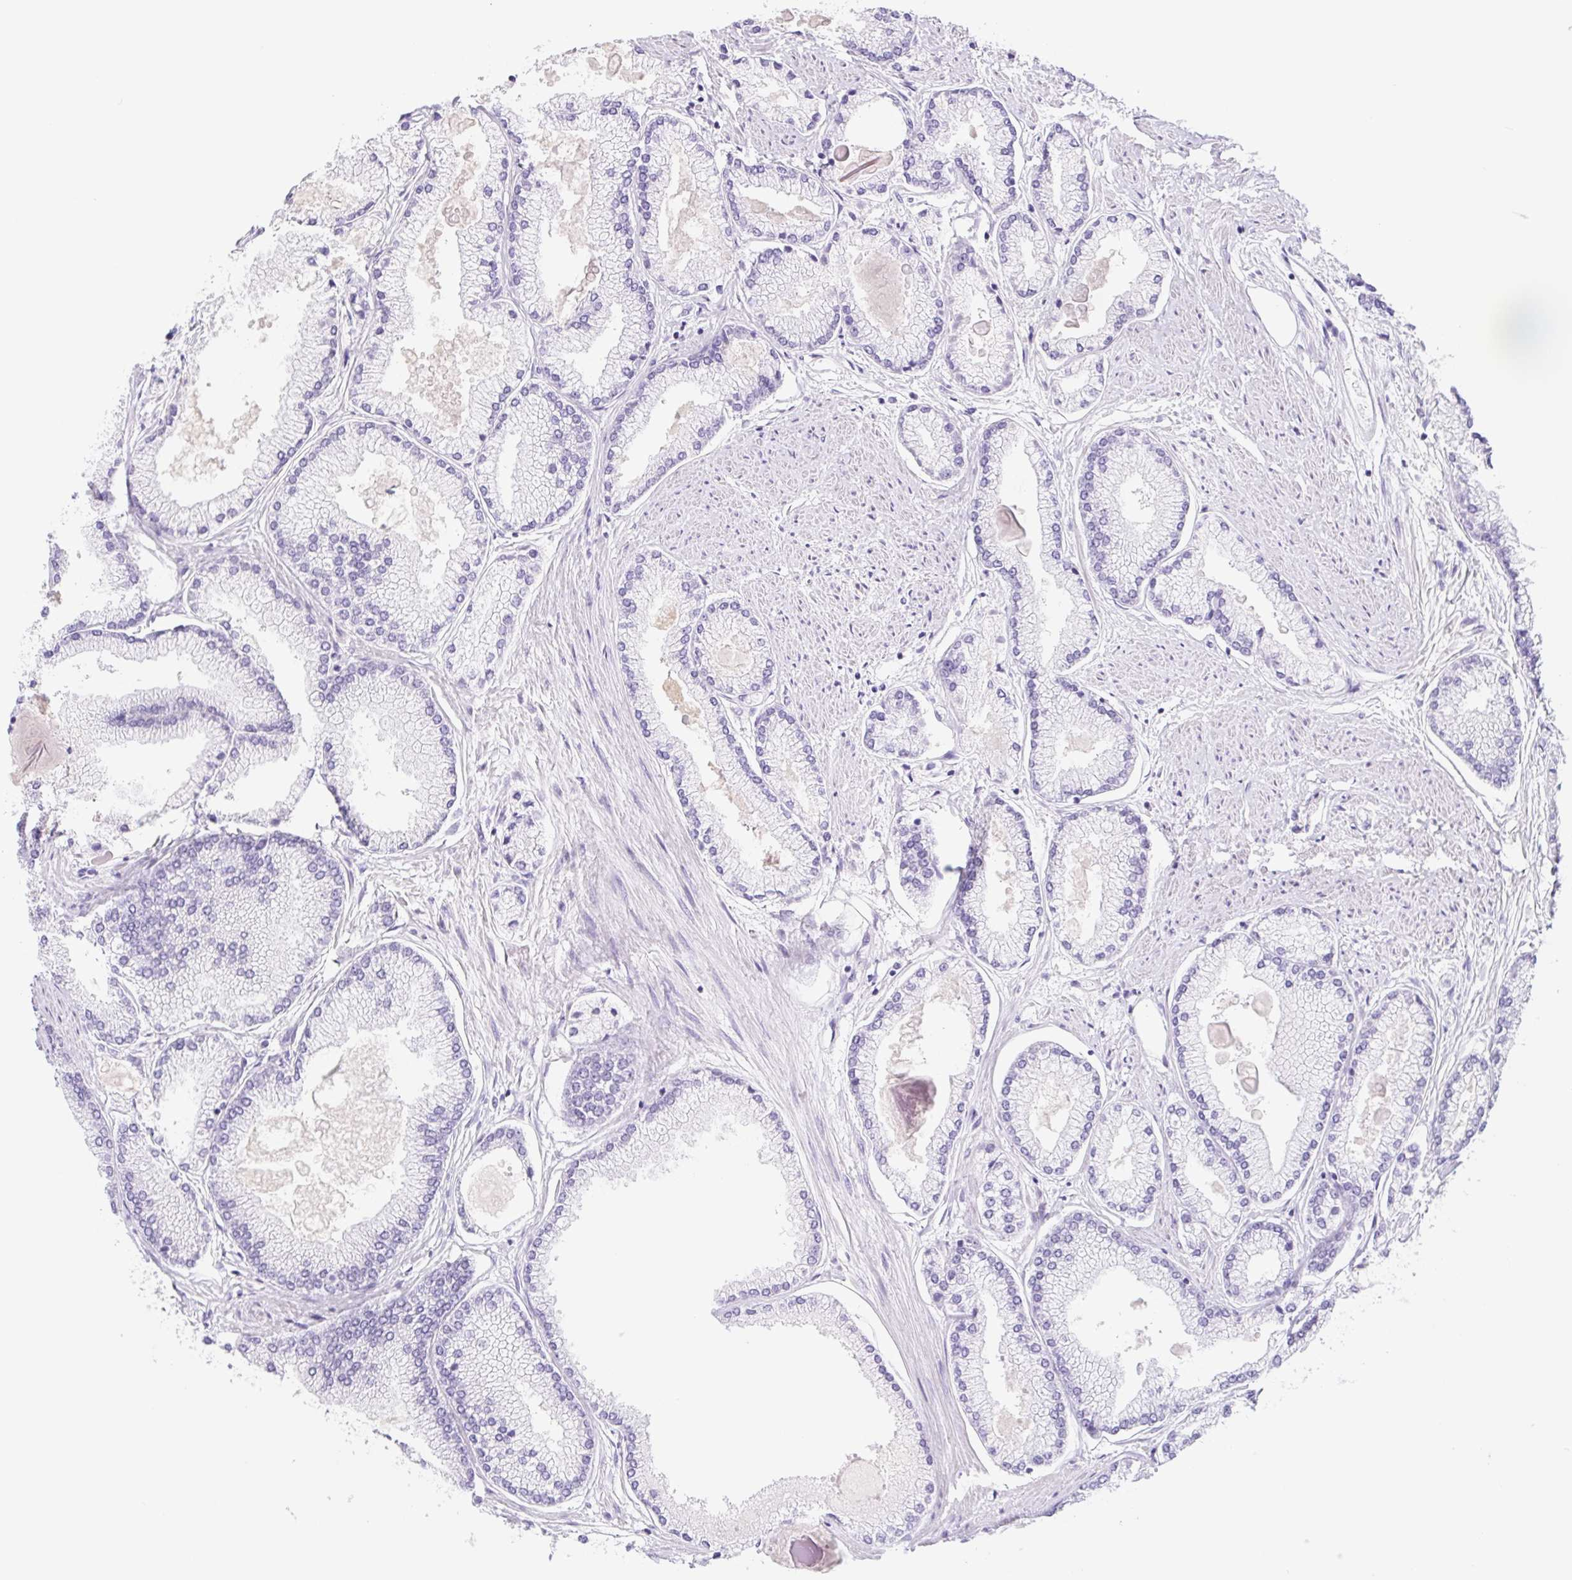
{"staining": {"intensity": "negative", "quantity": "none", "location": "none"}, "tissue": "prostate cancer", "cell_type": "Tumor cells", "image_type": "cancer", "snomed": [{"axis": "morphology", "description": "Adenocarcinoma, High grade"}, {"axis": "topography", "description": "Prostate"}], "caption": "Prostate cancer (adenocarcinoma (high-grade)) was stained to show a protein in brown. There is no significant expression in tumor cells.", "gene": "CYP21A2", "patient": {"sex": "male", "age": 68}}